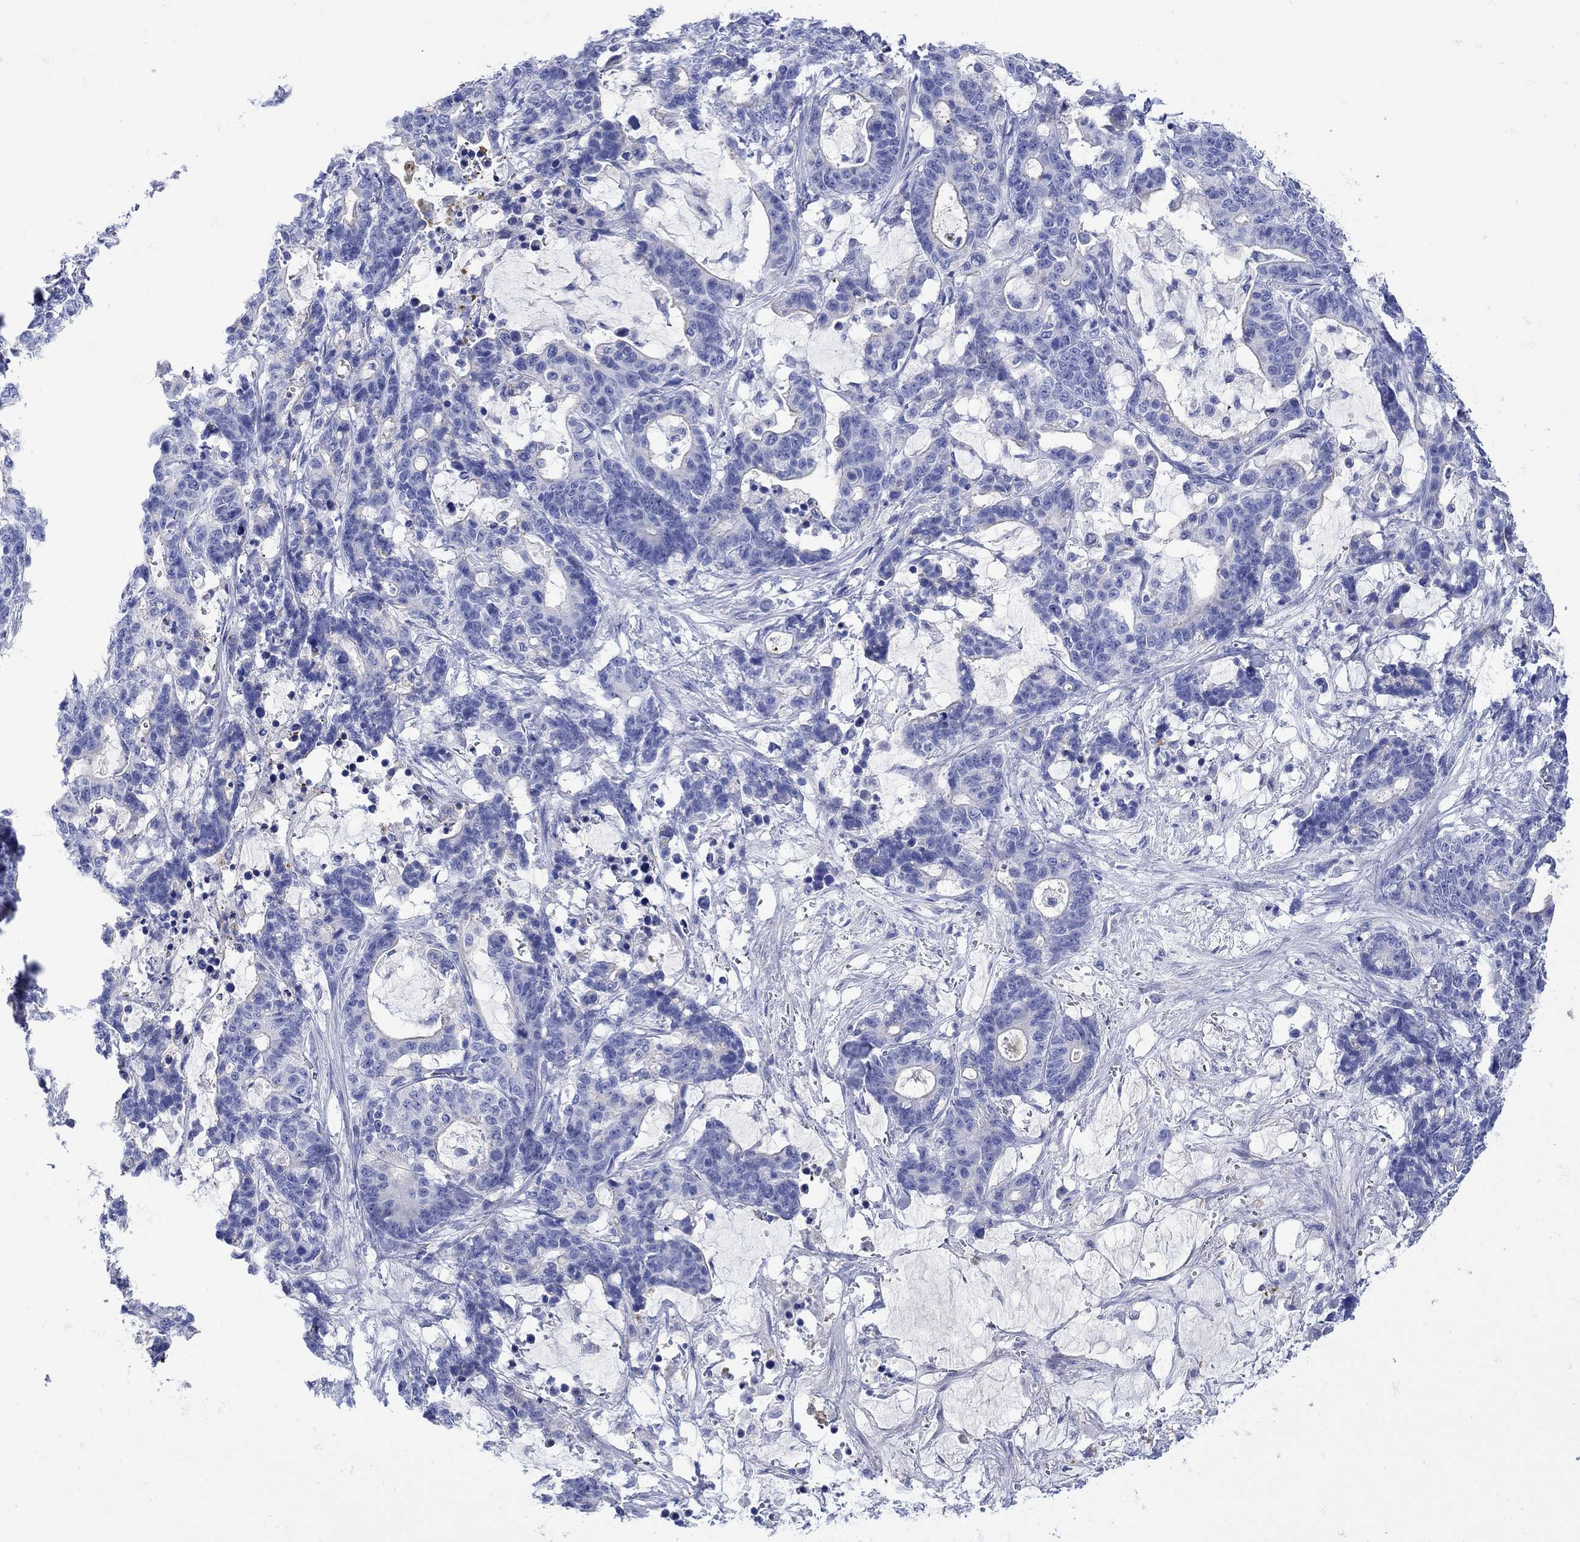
{"staining": {"intensity": "negative", "quantity": "none", "location": "none"}, "tissue": "stomach cancer", "cell_type": "Tumor cells", "image_type": "cancer", "snomed": [{"axis": "morphology", "description": "Normal tissue, NOS"}, {"axis": "morphology", "description": "Adenocarcinoma, NOS"}, {"axis": "topography", "description": "Stomach"}], "caption": "Human stomach adenocarcinoma stained for a protein using immunohistochemistry (IHC) demonstrates no positivity in tumor cells.", "gene": "ANKMY1", "patient": {"sex": "female", "age": 64}}